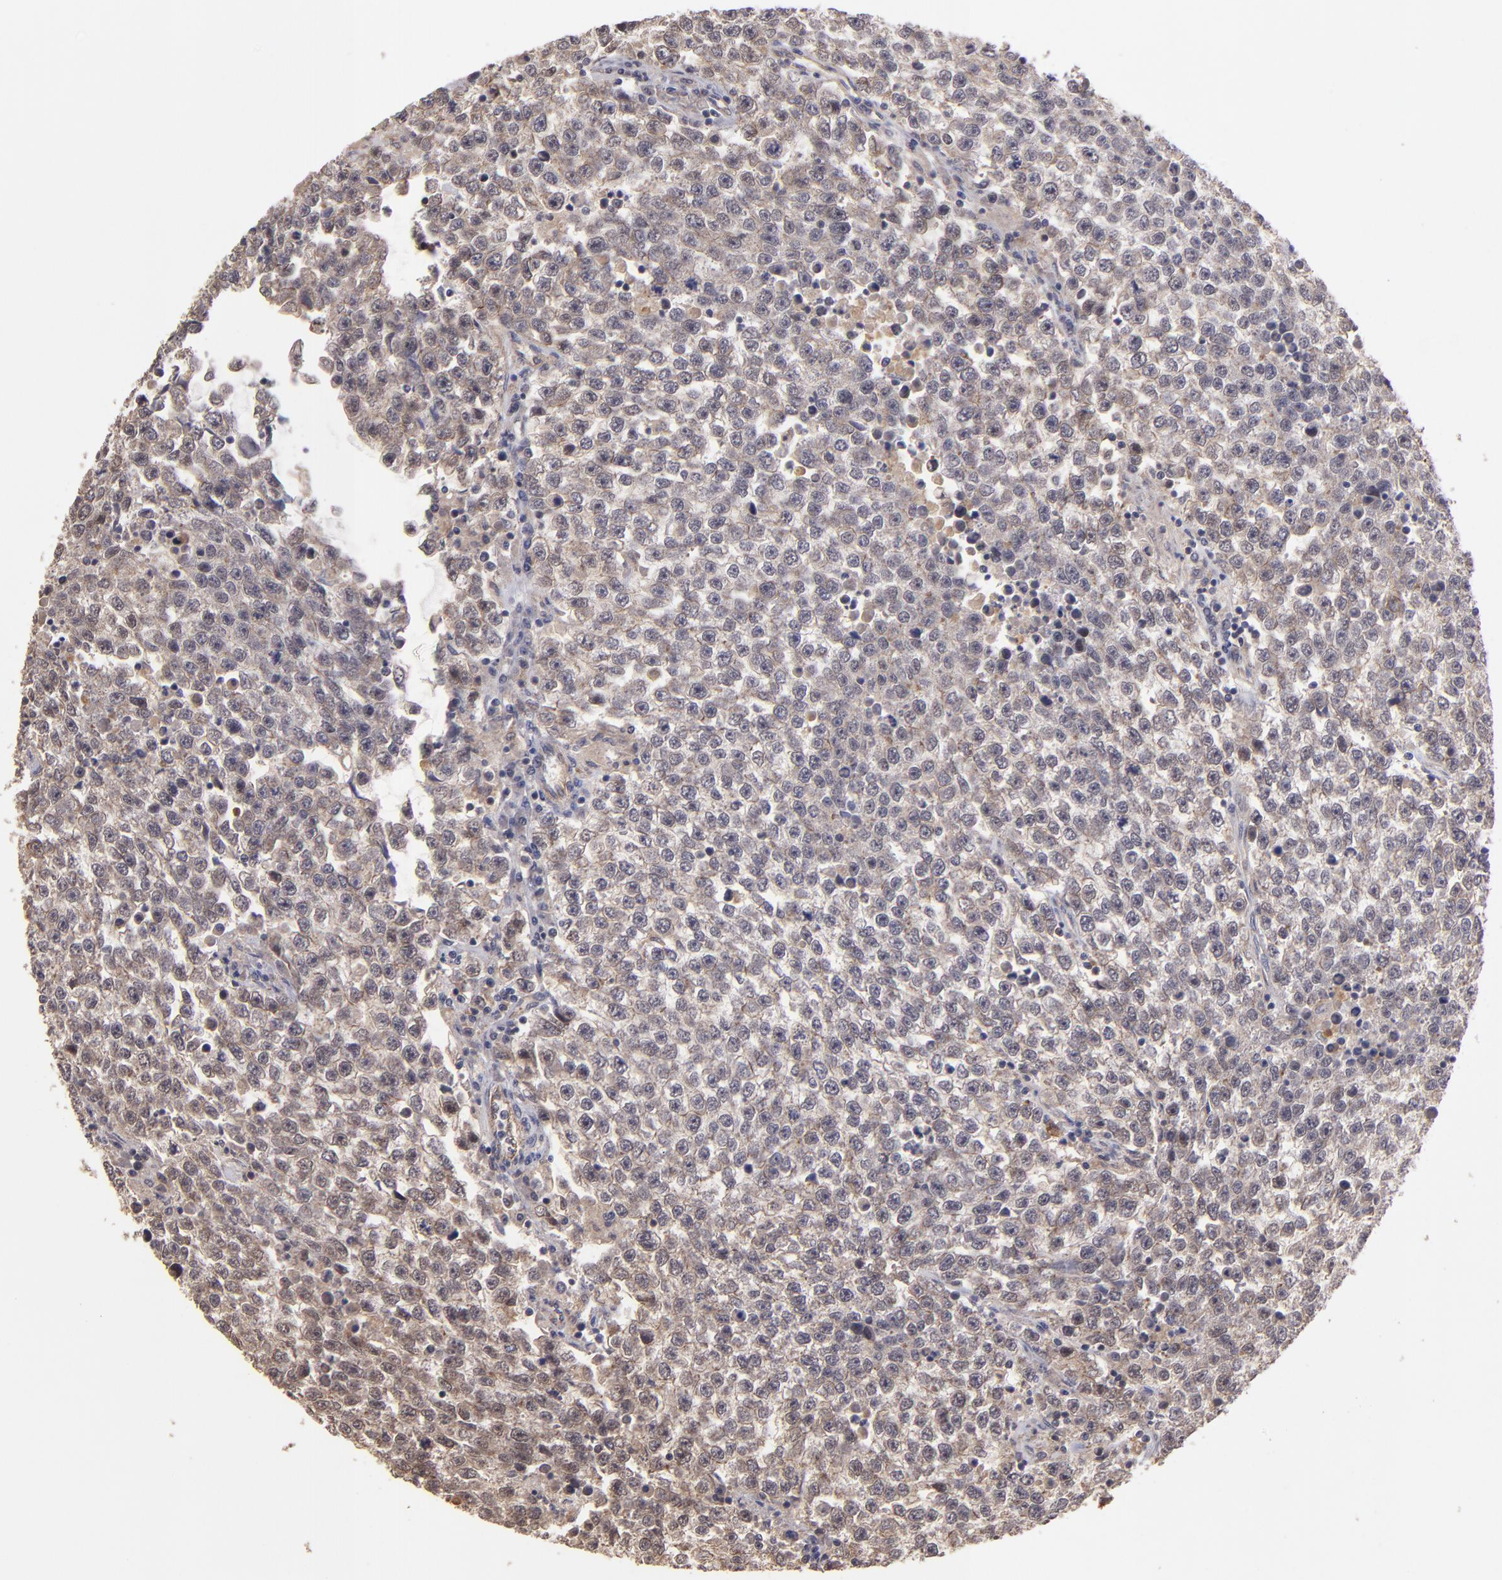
{"staining": {"intensity": "weak", "quantity": "25%-75%", "location": "cytoplasmic/membranous"}, "tissue": "testis cancer", "cell_type": "Tumor cells", "image_type": "cancer", "snomed": [{"axis": "morphology", "description": "Seminoma, NOS"}, {"axis": "topography", "description": "Testis"}], "caption": "This is an image of immunohistochemistry (IHC) staining of testis cancer (seminoma), which shows weak positivity in the cytoplasmic/membranous of tumor cells.", "gene": "SIPA1L1", "patient": {"sex": "male", "age": 36}}